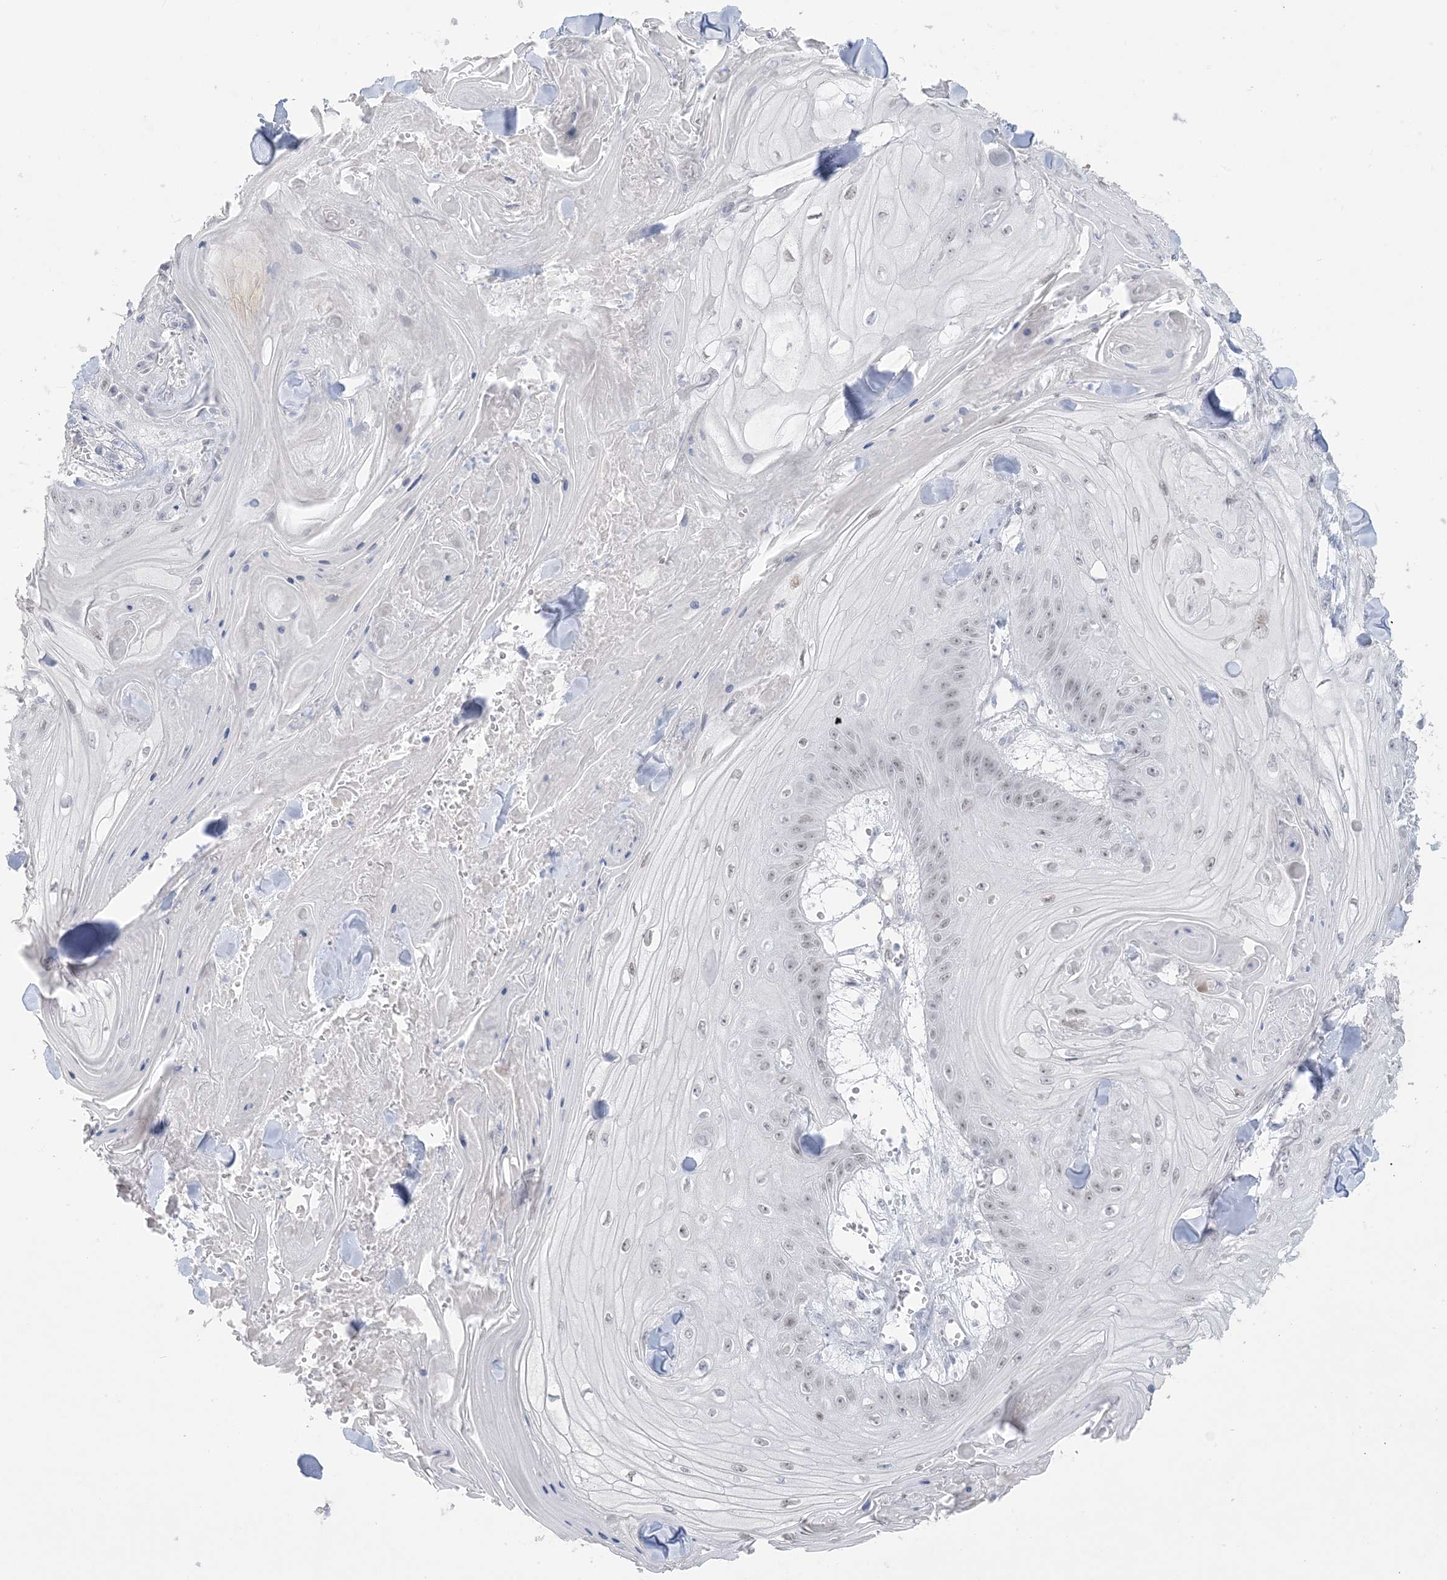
{"staining": {"intensity": "negative", "quantity": "none", "location": "none"}, "tissue": "skin cancer", "cell_type": "Tumor cells", "image_type": "cancer", "snomed": [{"axis": "morphology", "description": "Squamous cell carcinoma, NOS"}, {"axis": "topography", "description": "Skin"}], "caption": "This is an immunohistochemistry micrograph of skin cancer (squamous cell carcinoma). There is no staining in tumor cells.", "gene": "HOMEZ", "patient": {"sex": "male", "age": 74}}